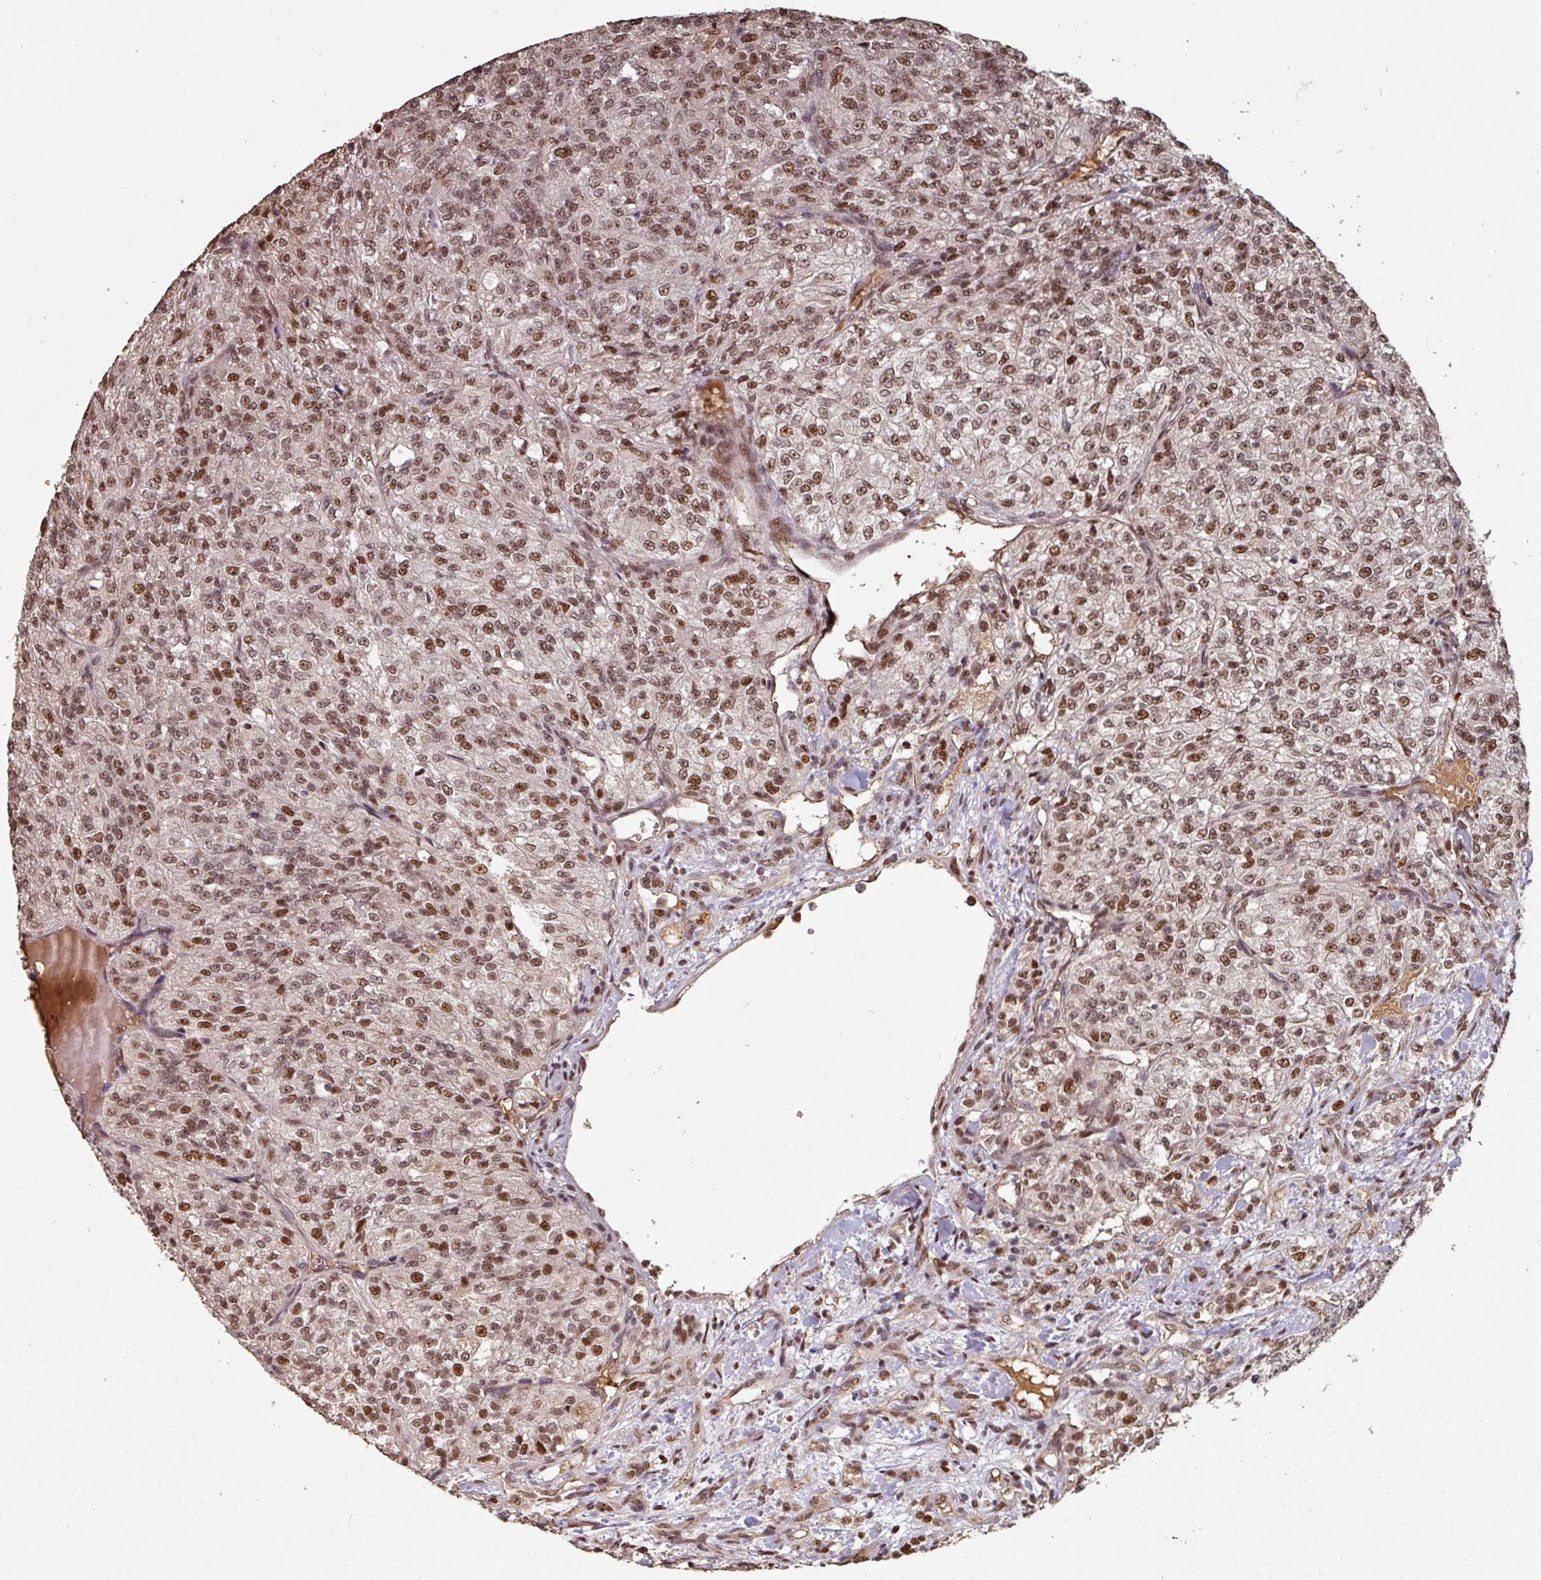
{"staining": {"intensity": "moderate", "quantity": ">75%", "location": "nuclear"}, "tissue": "renal cancer", "cell_type": "Tumor cells", "image_type": "cancer", "snomed": [{"axis": "morphology", "description": "Adenocarcinoma, NOS"}, {"axis": "topography", "description": "Kidney"}], "caption": "Immunohistochemistry image of neoplastic tissue: renal cancer stained using immunohistochemistry shows medium levels of moderate protein expression localized specifically in the nuclear of tumor cells, appearing as a nuclear brown color.", "gene": "POLD1", "patient": {"sex": "female", "age": 63}}